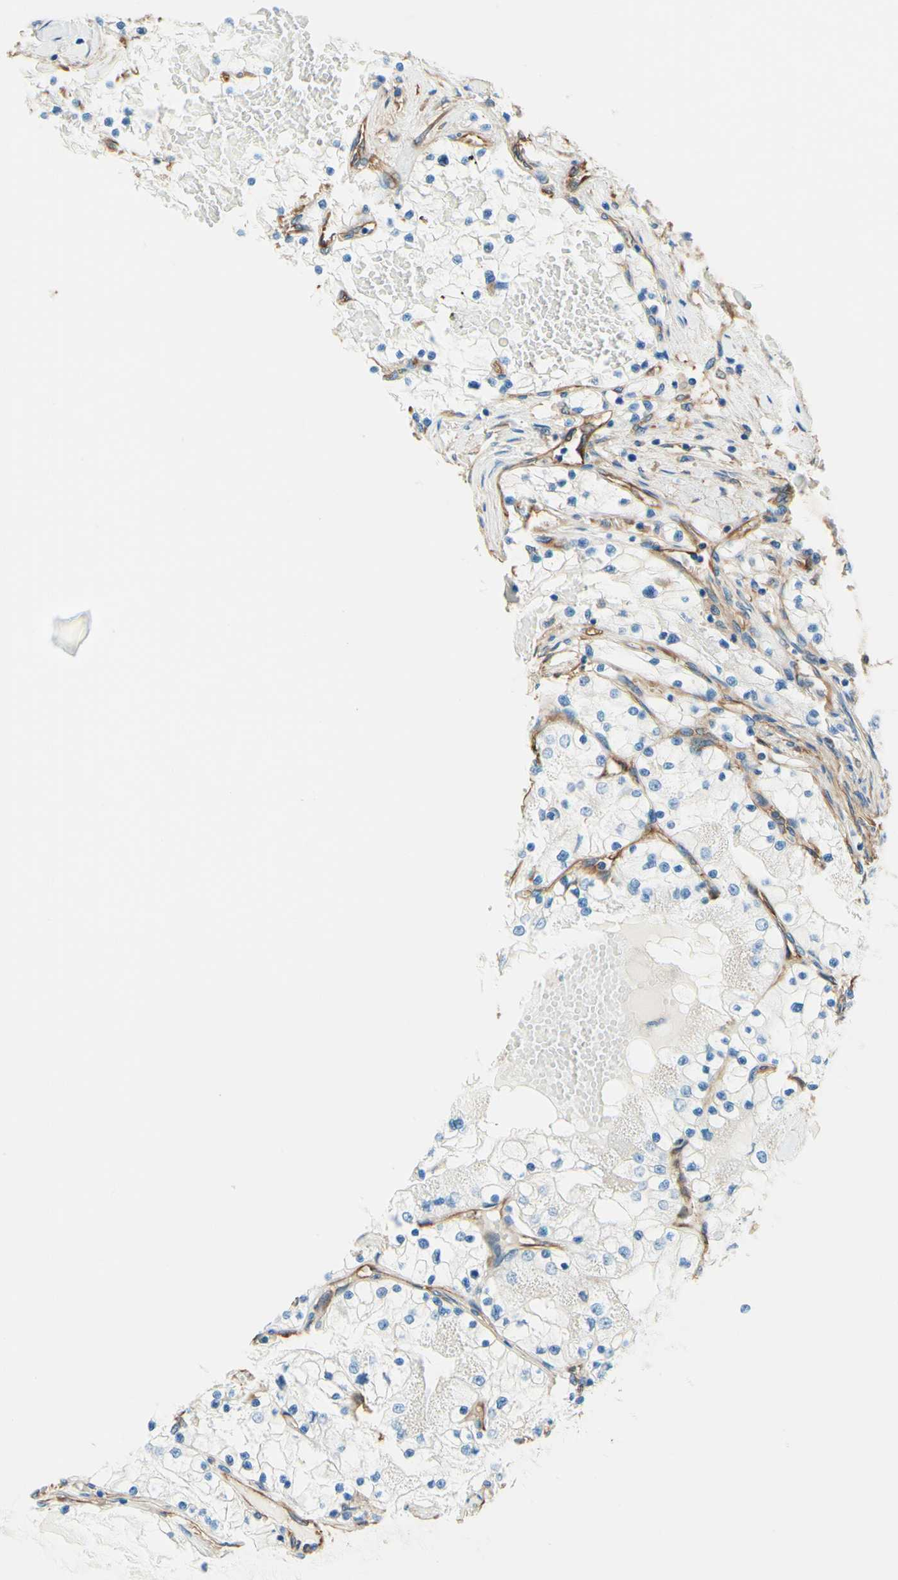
{"staining": {"intensity": "negative", "quantity": "none", "location": "none"}, "tissue": "renal cancer", "cell_type": "Tumor cells", "image_type": "cancer", "snomed": [{"axis": "morphology", "description": "Adenocarcinoma, NOS"}, {"axis": "topography", "description": "Kidney"}], "caption": "Human renal adenocarcinoma stained for a protein using immunohistochemistry (IHC) exhibits no staining in tumor cells.", "gene": "DPYSL3", "patient": {"sex": "male", "age": 68}}